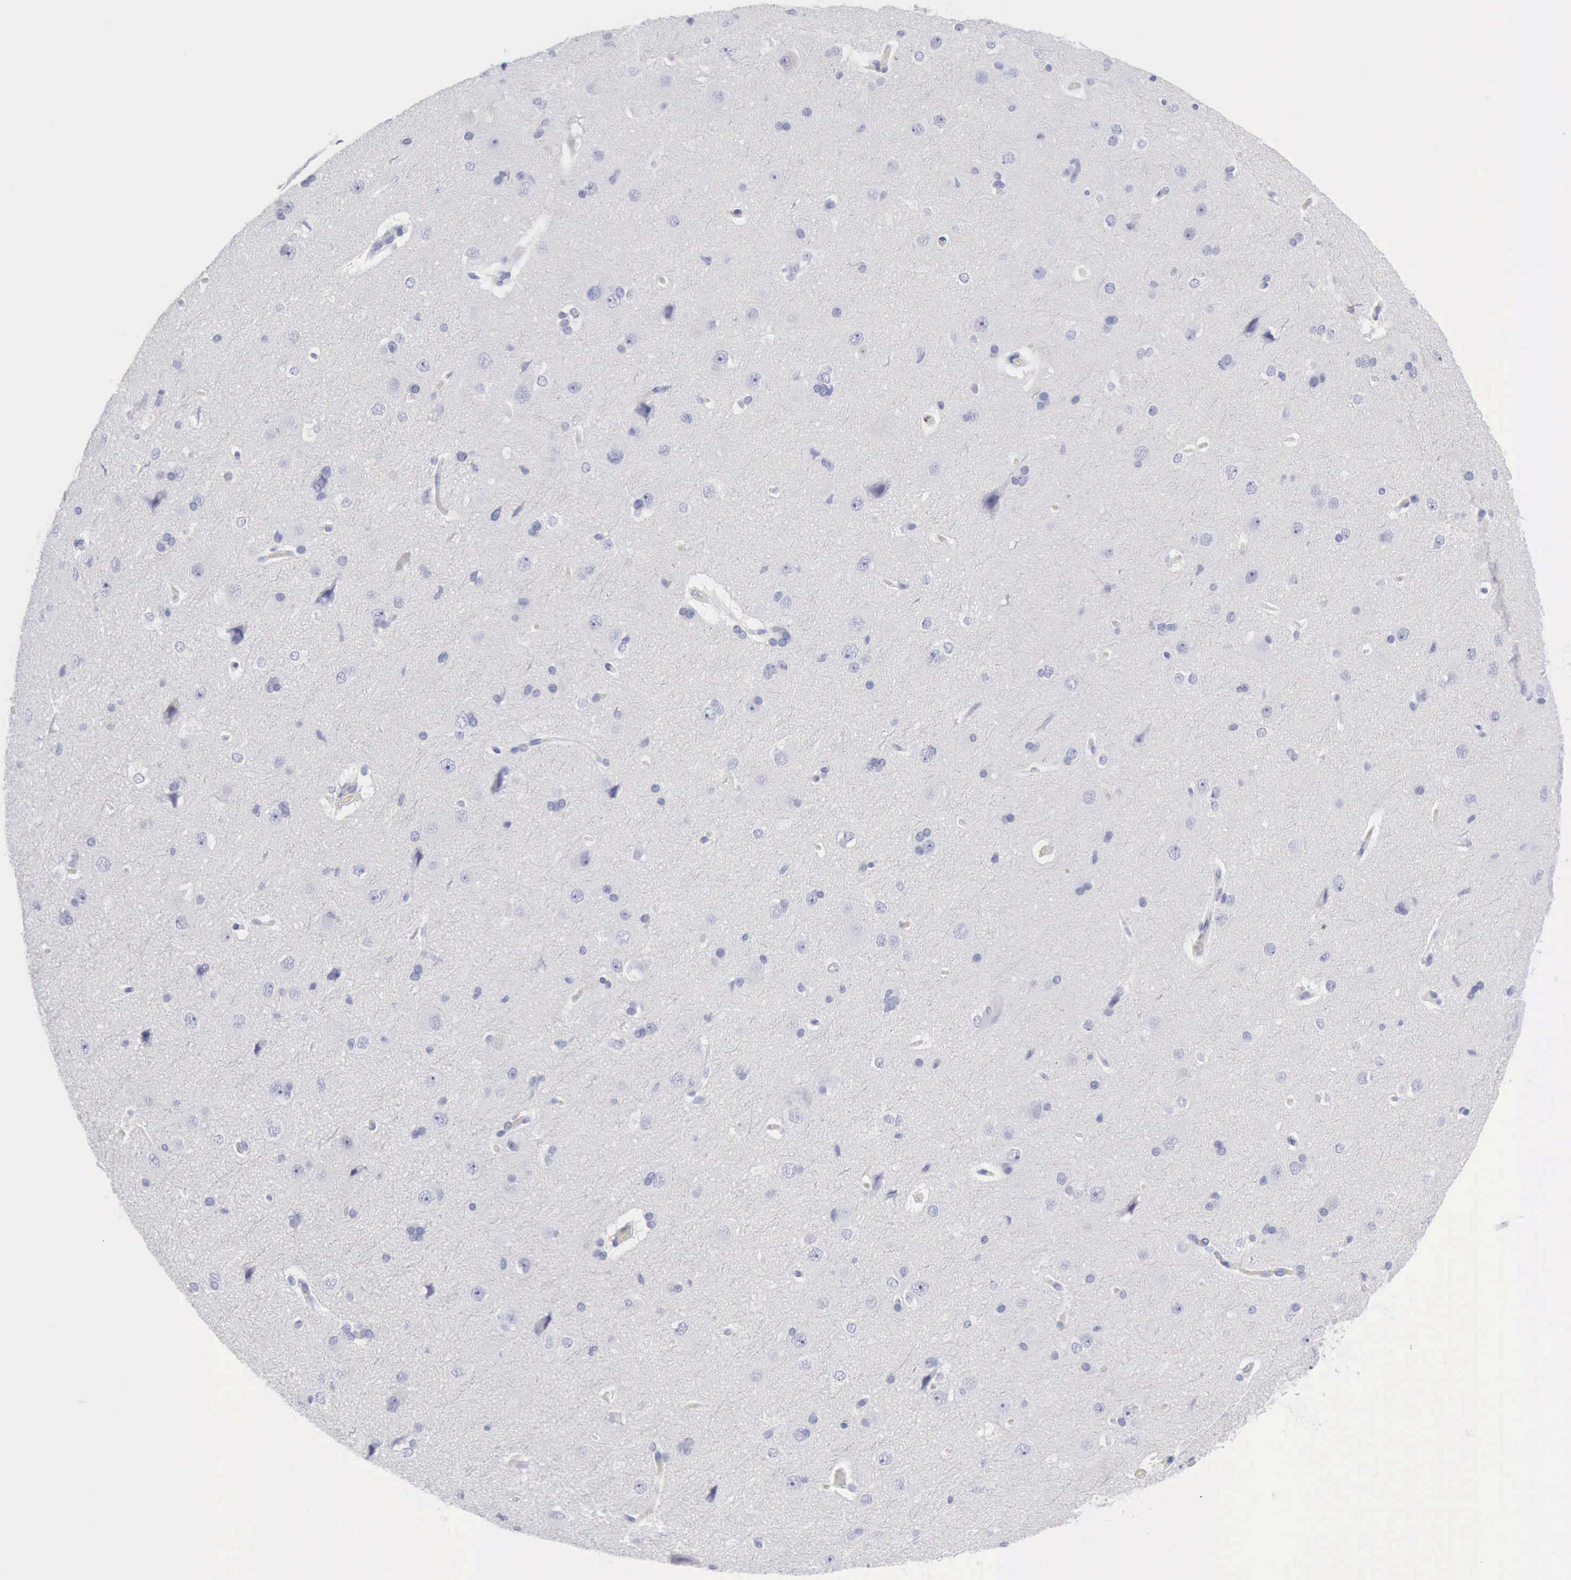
{"staining": {"intensity": "negative", "quantity": "none", "location": "none"}, "tissue": "cerebral cortex", "cell_type": "Endothelial cells", "image_type": "normal", "snomed": [{"axis": "morphology", "description": "Normal tissue, NOS"}, {"axis": "topography", "description": "Cerebral cortex"}], "caption": "Immunohistochemistry histopathology image of benign cerebral cortex: human cerebral cortex stained with DAB (3,3'-diaminobenzidine) demonstrates no significant protein expression in endothelial cells. The staining is performed using DAB brown chromogen with nuclei counter-stained in using hematoxylin.", "gene": "GZMB", "patient": {"sex": "female", "age": 45}}